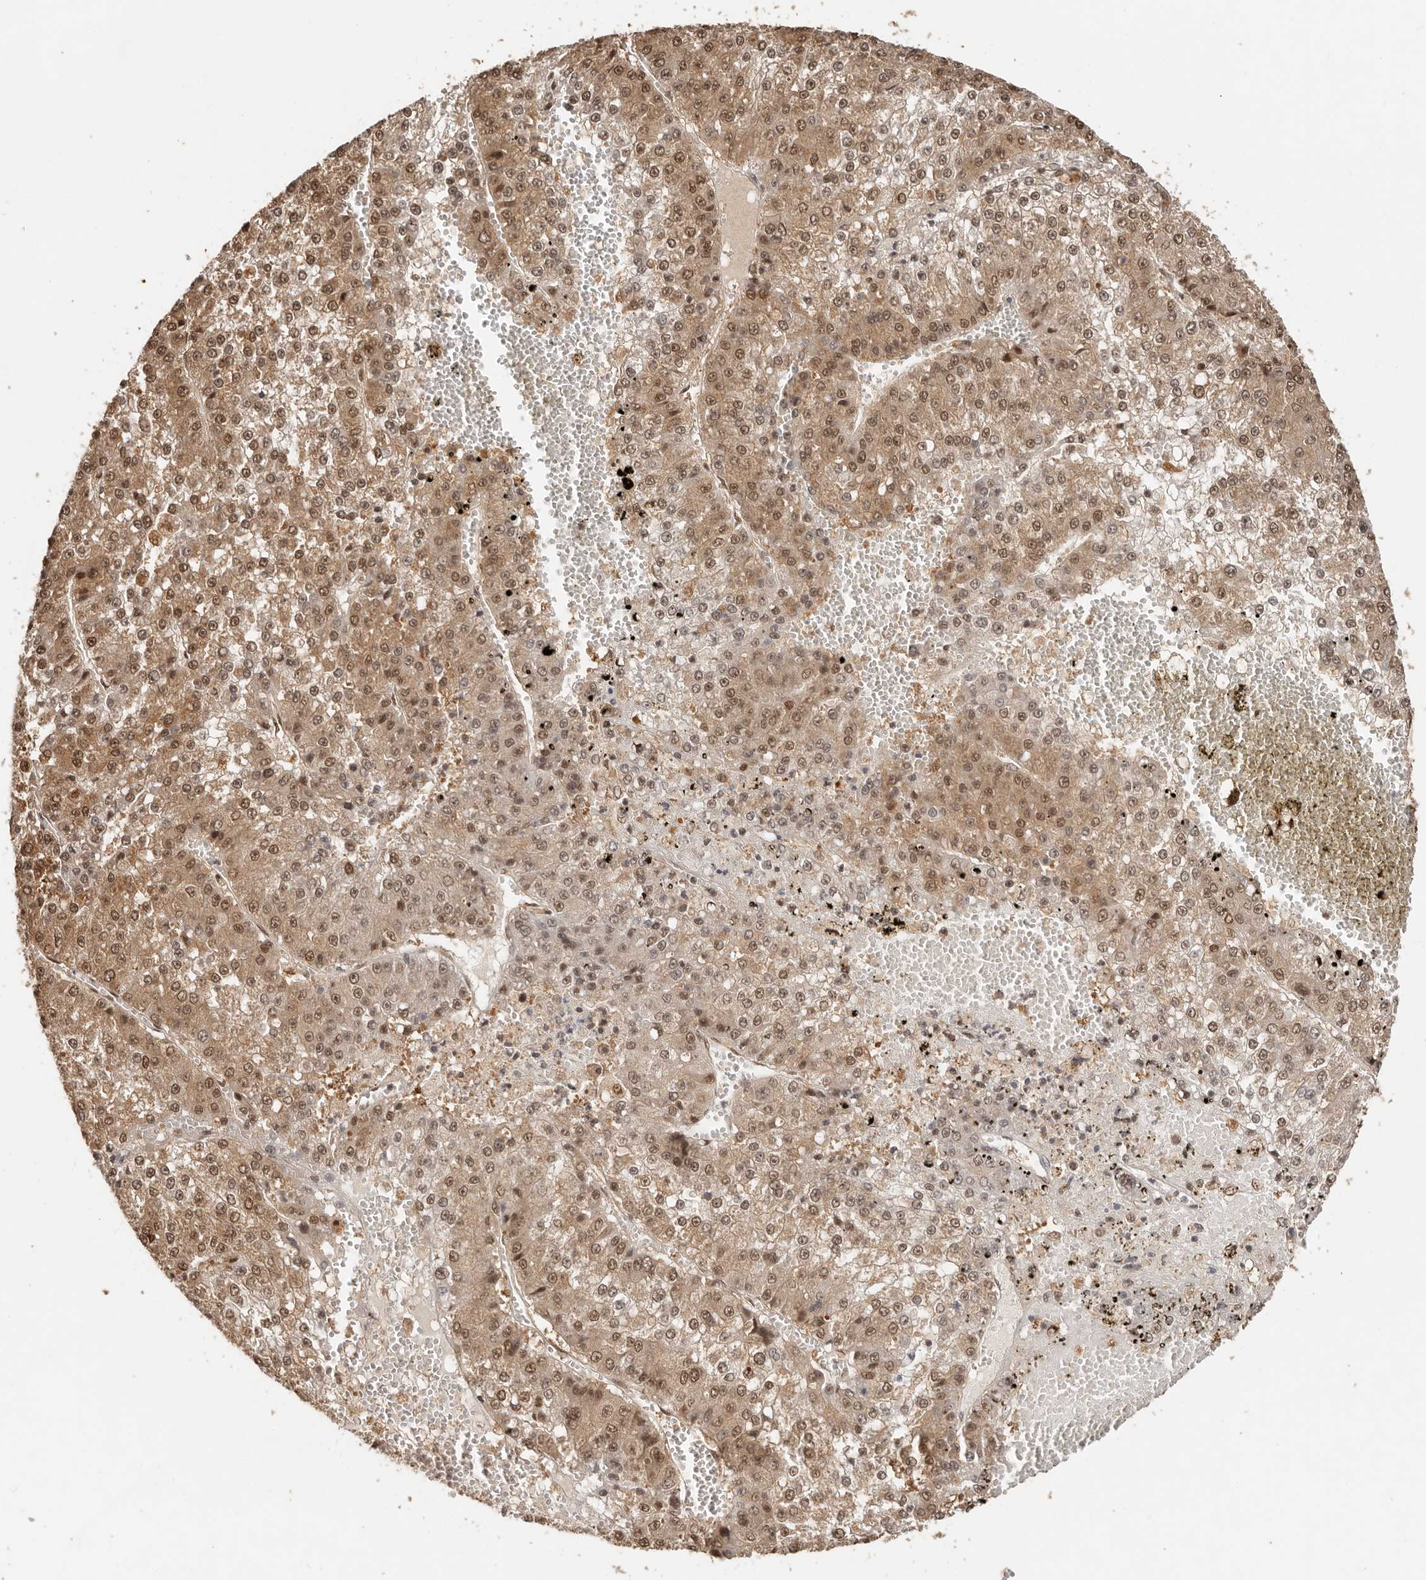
{"staining": {"intensity": "moderate", "quantity": ">75%", "location": "cytoplasmic/membranous,nuclear"}, "tissue": "liver cancer", "cell_type": "Tumor cells", "image_type": "cancer", "snomed": [{"axis": "morphology", "description": "Carcinoma, Hepatocellular, NOS"}, {"axis": "topography", "description": "Liver"}], "caption": "Hepatocellular carcinoma (liver) tissue shows moderate cytoplasmic/membranous and nuclear expression in about >75% of tumor cells, visualized by immunohistochemistry.", "gene": "PSMA5", "patient": {"sex": "female", "age": 73}}